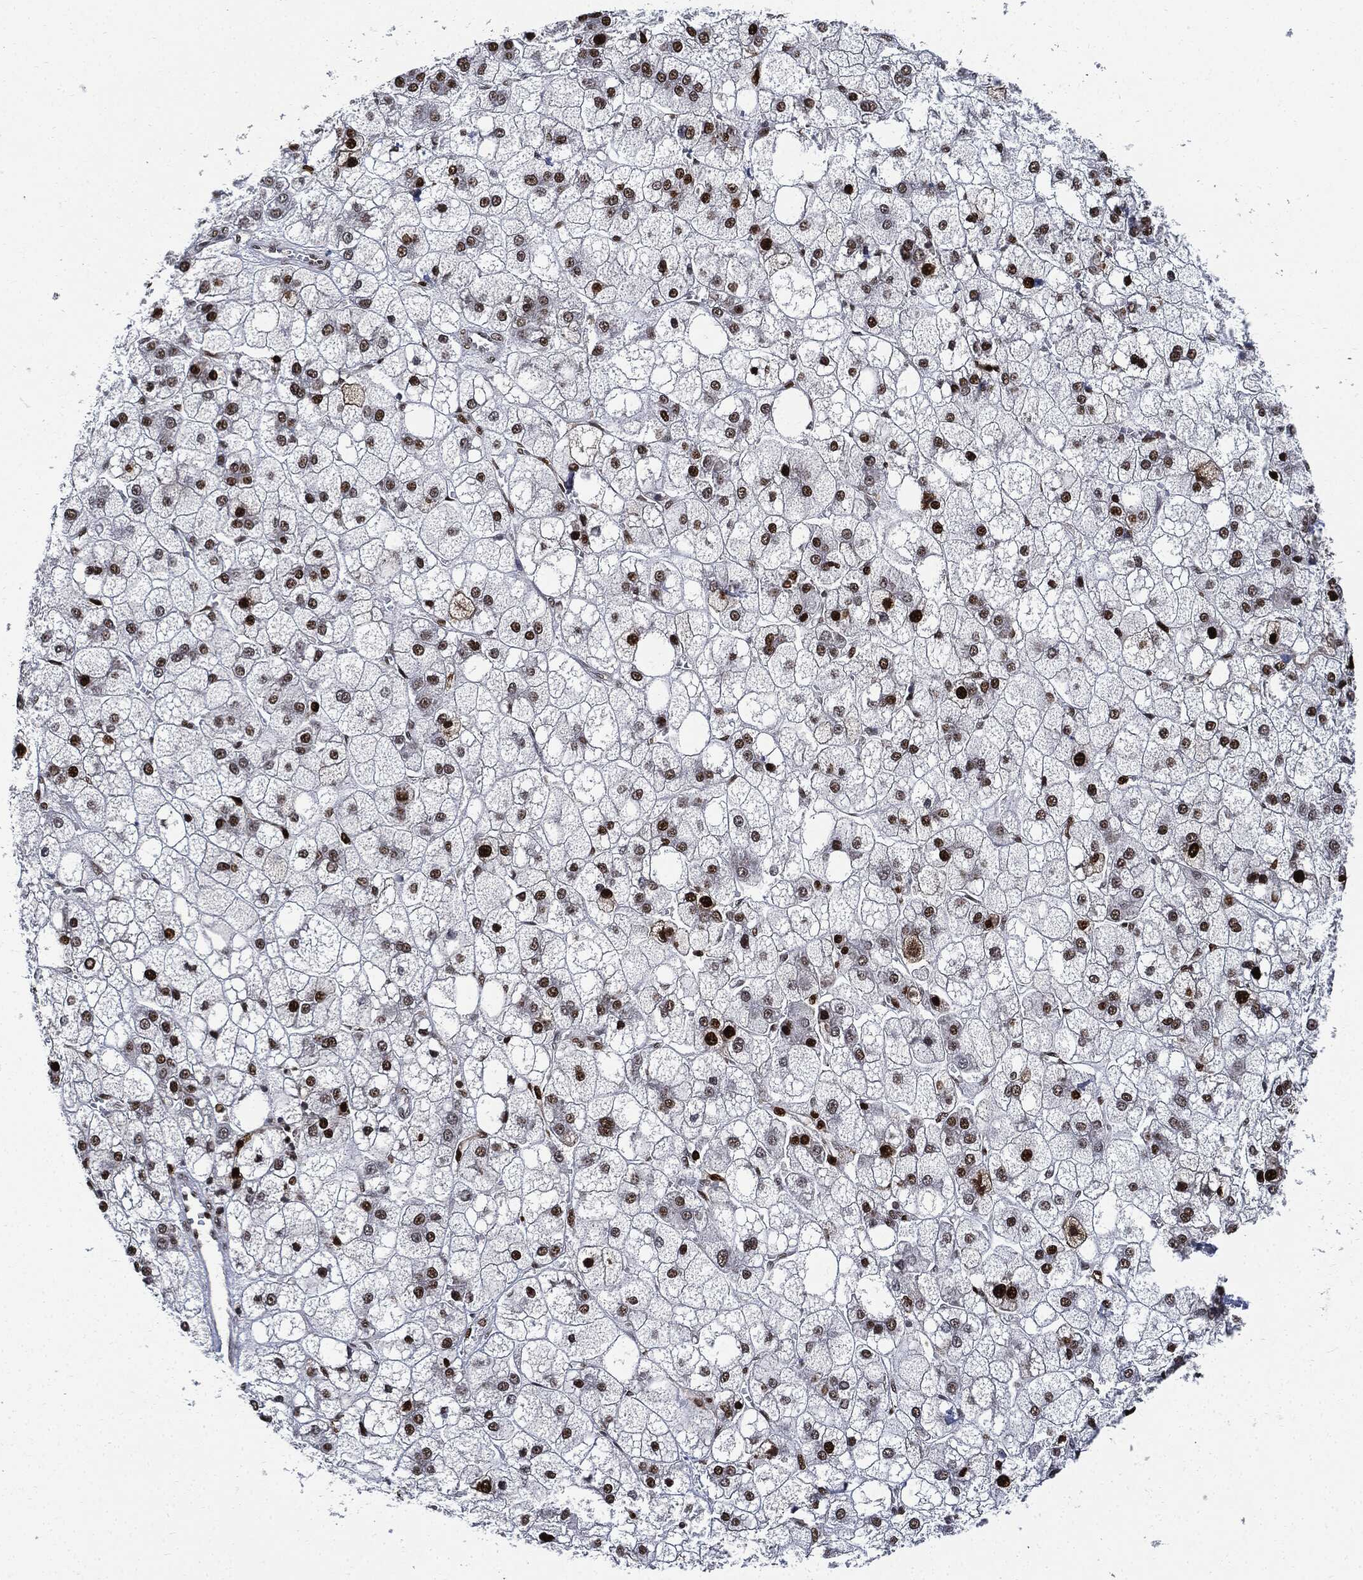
{"staining": {"intensity": "strong", "quantity": "25%-75%", "location": "nuclear"}, "tissue": "liver cancer", "cell_type": "Tumor cells", "image_type": "cancer", "snomed": [{"axis": "morphology", "description": "Carcinoma, Hepatocellular, NOS"}, {"axis": "topography", "description": "Liver"}], "caption": "Liver cancer (hepatocellular carcinoma) stained for a protein reveals strong nuclear positivity in tumor cells.", "gene": "PCNA", "patient": {"sex": "male", "age": 73}}